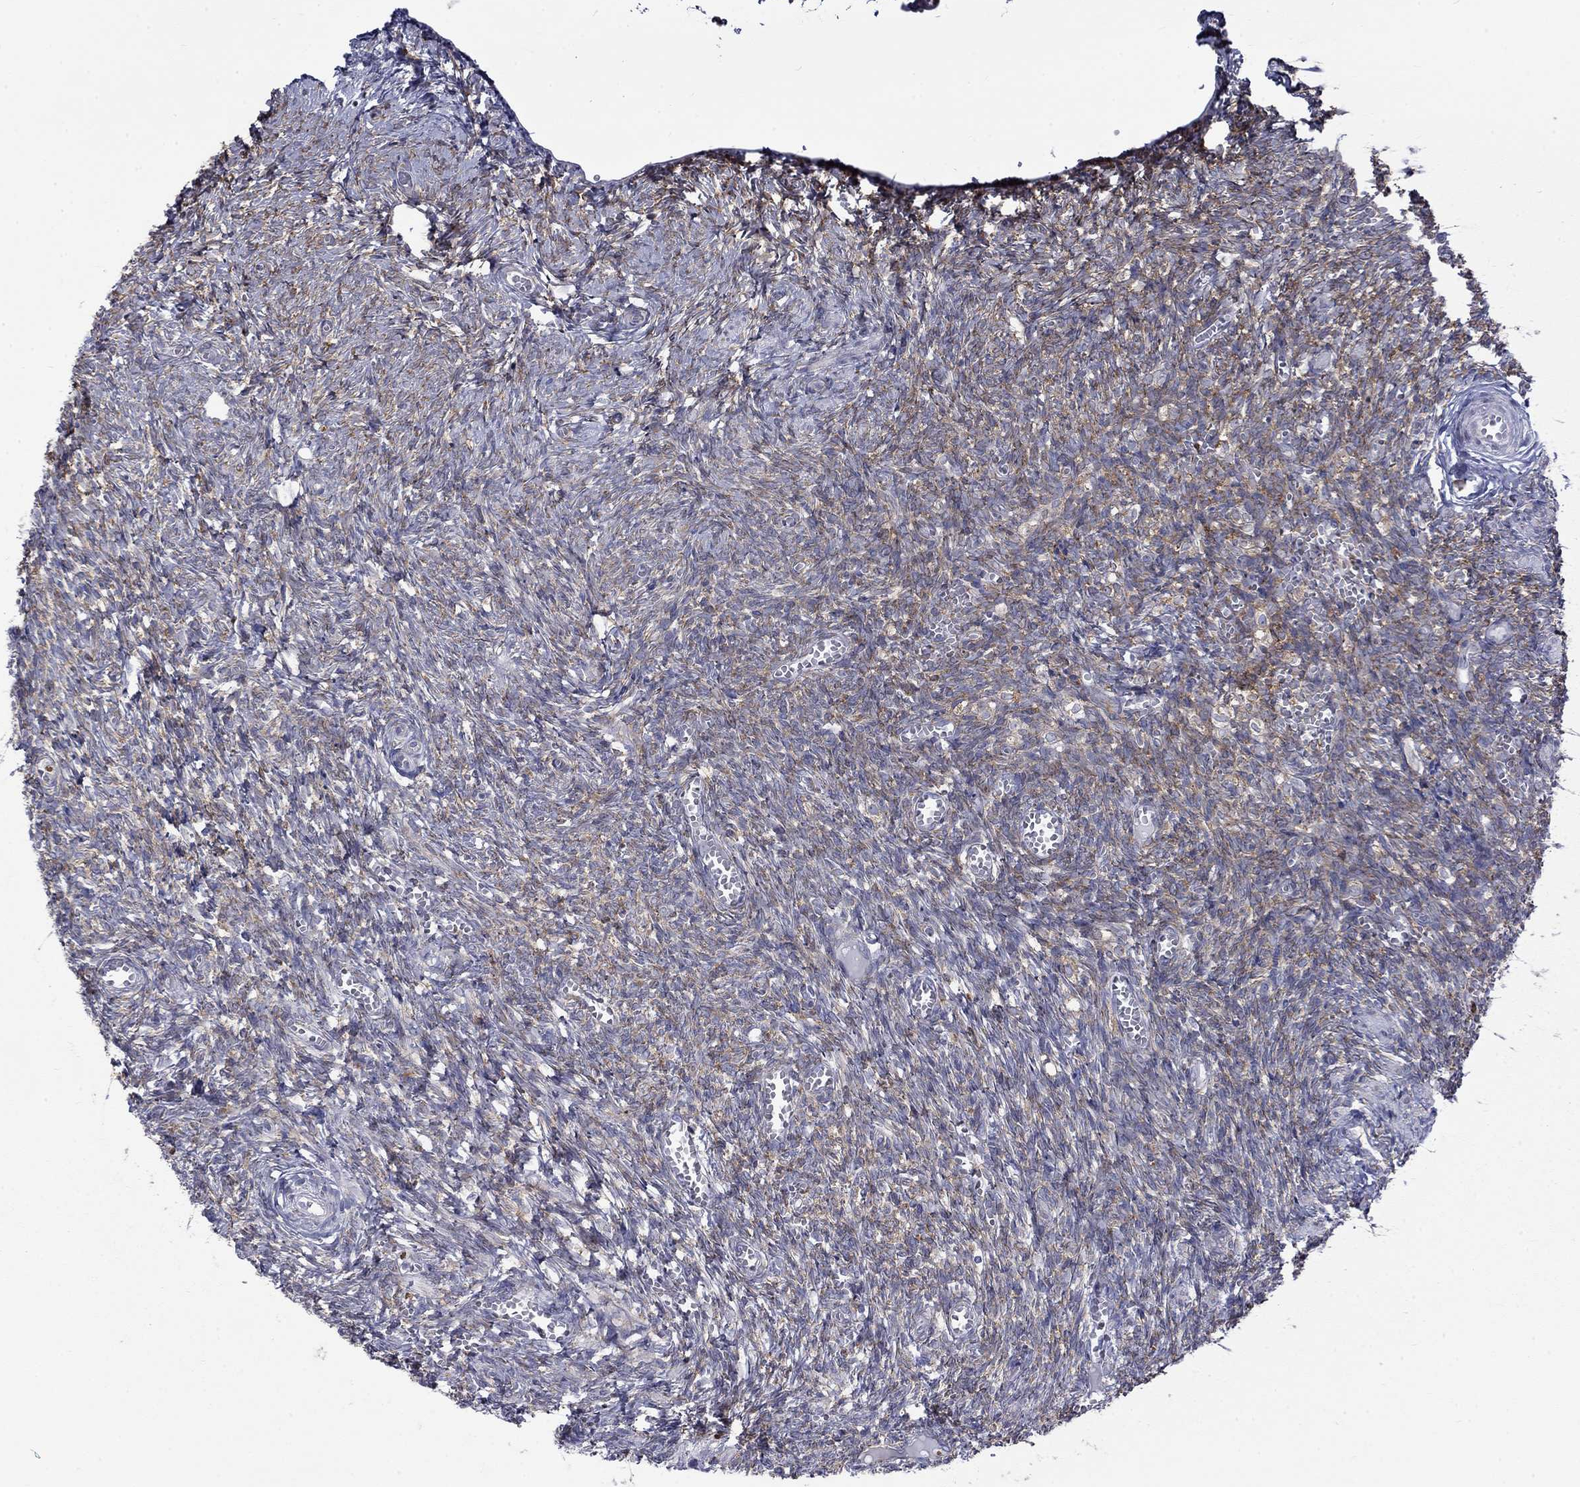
{"staining": {"intensity": "strong", "quantity": ">75%", "location": "cytoplasmic/membranous"}, "tissue": "ovary", "cell_type": "Follicle cells", "image_type": "normal", "snomed": [{"axis": "morphology", "description": "Normal tissue, NOS"}, {"axis": "topography", "description": "Ovary"}], "caption": "High-power microscopy captured an immunohistochemistry (IHC) photomicrograph of unremarkable ovary, revealing strong cytoplasmic/membranous positivity in approximately >75% of follicle cells.", "gene": "PABPC4", "patient": {"sex": "female", "age": 43}}